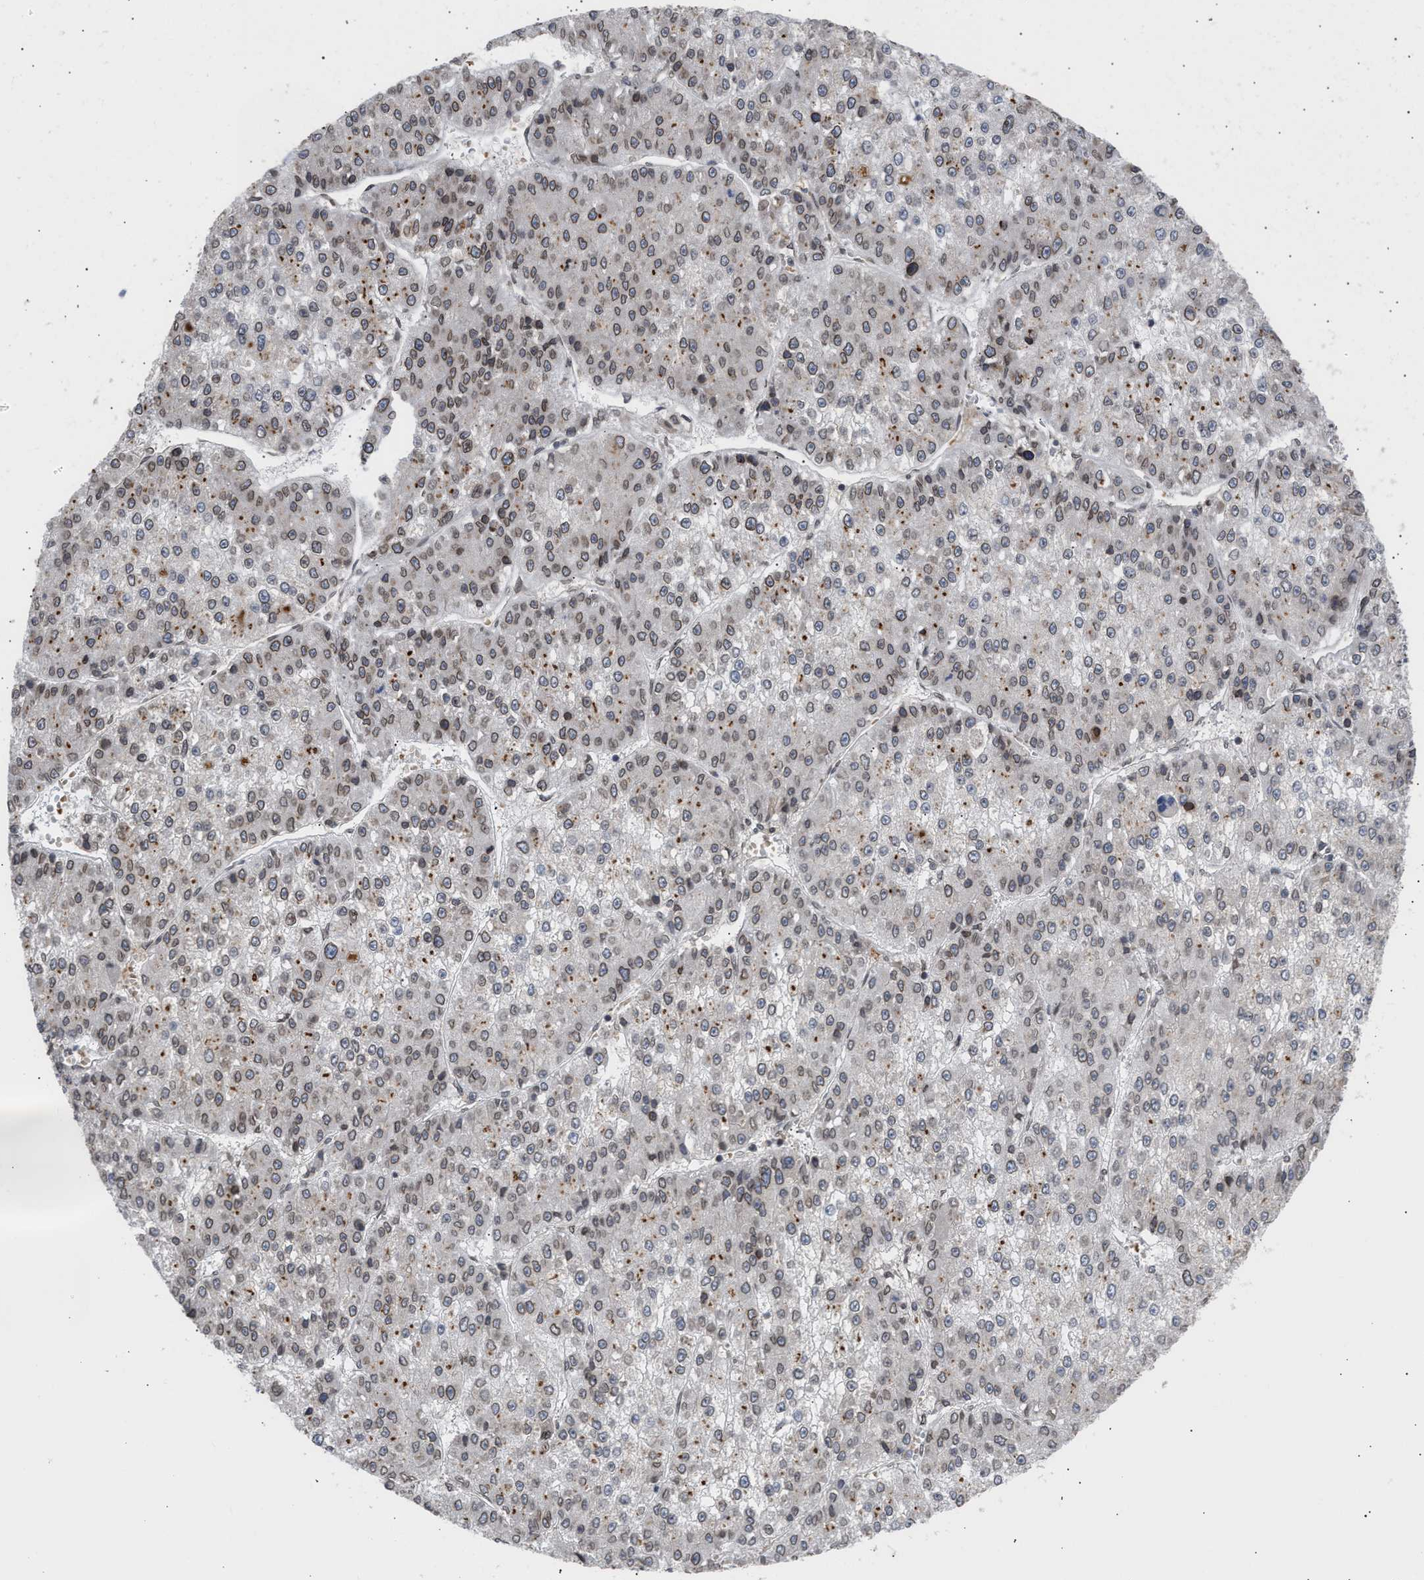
{"staining": {"intensity": "weak", "quantity": "25%-75%", "location": "cytoplasmic/membranous,nuclear"}, "tissue": "liver cancer", "cell_type": "Tumor cells", "image_type": "cancer", "snomed": [{"axis": "morphology", "description": "Carcinoma, Hepatocellular, NOS"}, {"axis": "topography", "description": "Liver"}], "caption": "Weak cytoplasmic/membranous and nuclear protein positivity is appreciated in about 25%-75% of tumor cells in liver cancer.", "gene": "NUP62", "patient": {"sex": "female", "age": 73}}